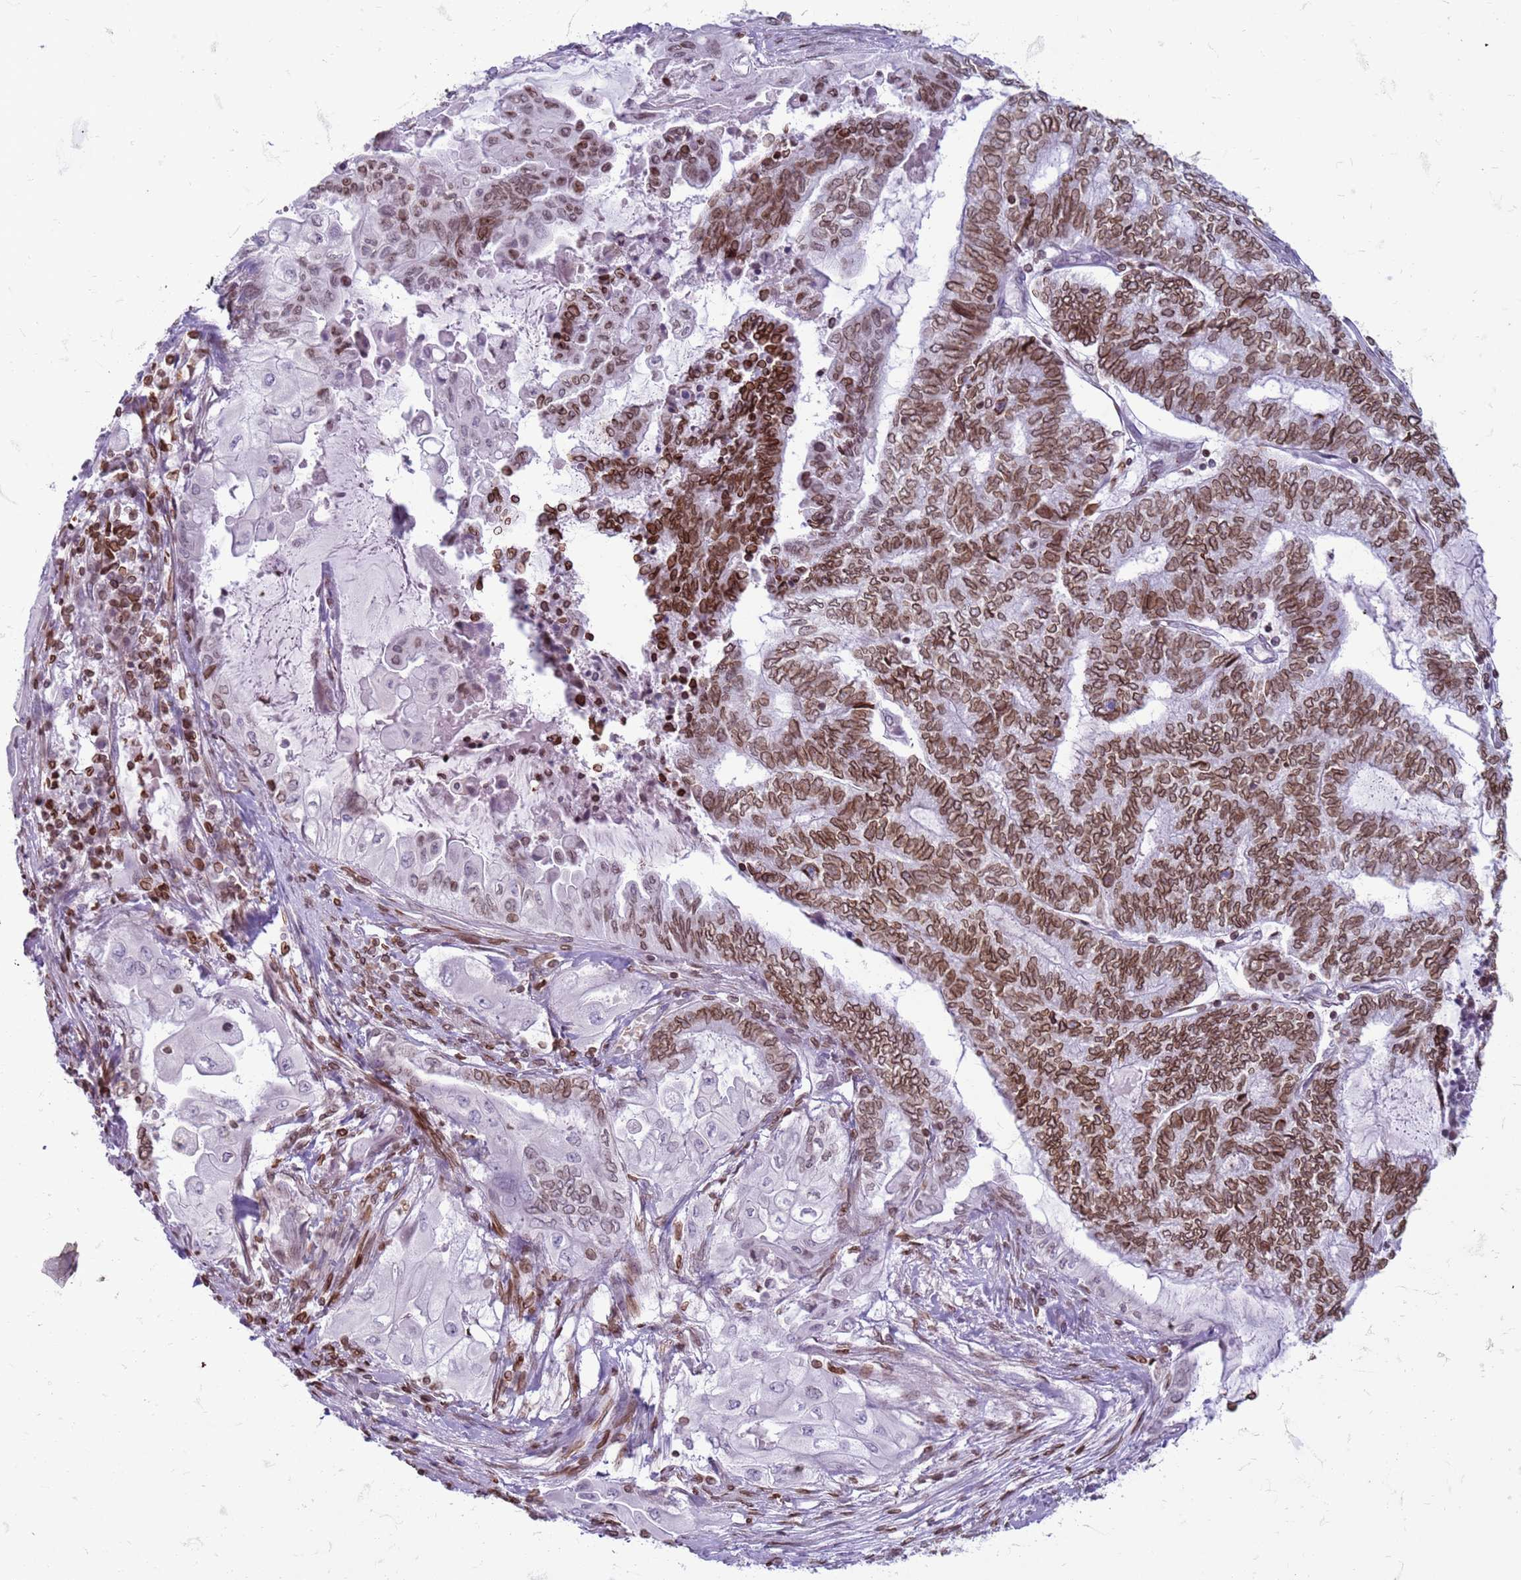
{"staining": {"intensity": "moderate", "quantity": ">75%", "location": "cytoplasmic/membranous,nuclear"}, "tissue": "endometrial cancer", "cell_type": "Tumor cells", "image_type": "cancer", "snomed": [{"axis": "morphology", "description": "Adenocarcinoma, NOS"}, {"axis": "topography", "description": "Uterus"}, {"axis": "topography", "description": "Endometrium"}], "caption": "DAB immunohistochemical staining of endometrial cancer displays moderate cytoplasmic/membranous and nuclear protein positivity in about >75% of tumor cells.", "gene": "METTL25B", "patient": {"sex": "female", "age": 70}}